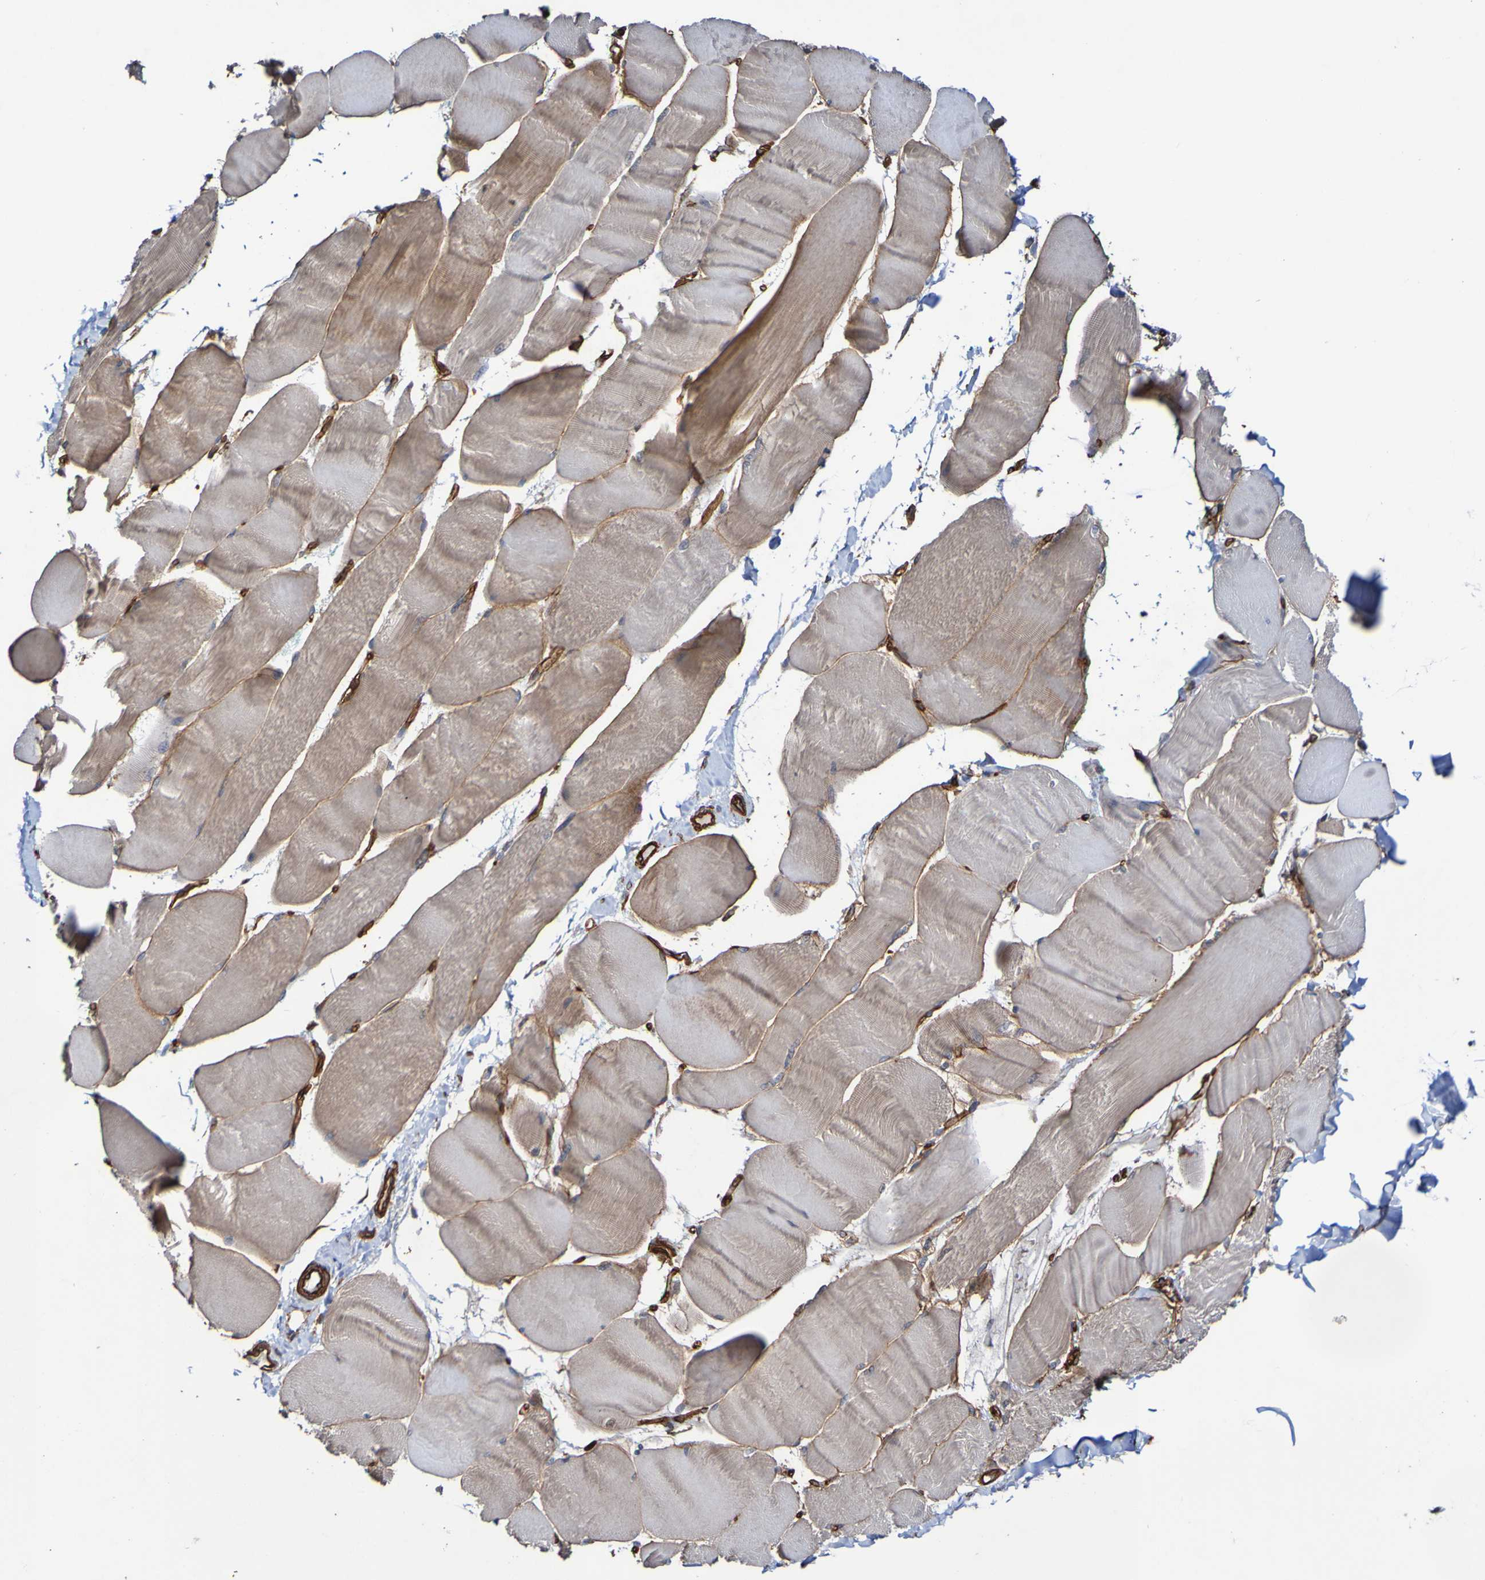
{"staining": {"intensity": "weak", "quantity": ">75%", "location": "cytoplasmic/membranous"}, "tissue": "skeletal muscle", "cell_type": "Myocytes", "image_type": "normal", "snomed": [{"axis": "morphology", "description": "Normal tissue, NOS"}, {"axis": "morphology", "description": "Squamous cell carcinoma, NOS"}, {"axis": "topography", "description": "Skeletal muscle"}], "caption": "Immunohistochemistry staining of normal skeletal muscle, which demonstrates low levels of weak cytoplasmic/membranous positivity in about >75% of myocytes indicating weak cytoplasmic/membranous protein staining. The staining was performed using DAB (brown) for protein detection and nuclei were counterstained in hematoxylin (blue).", "gene": "ELMOD3", "patient": {"sex": "male", "age": 51}}